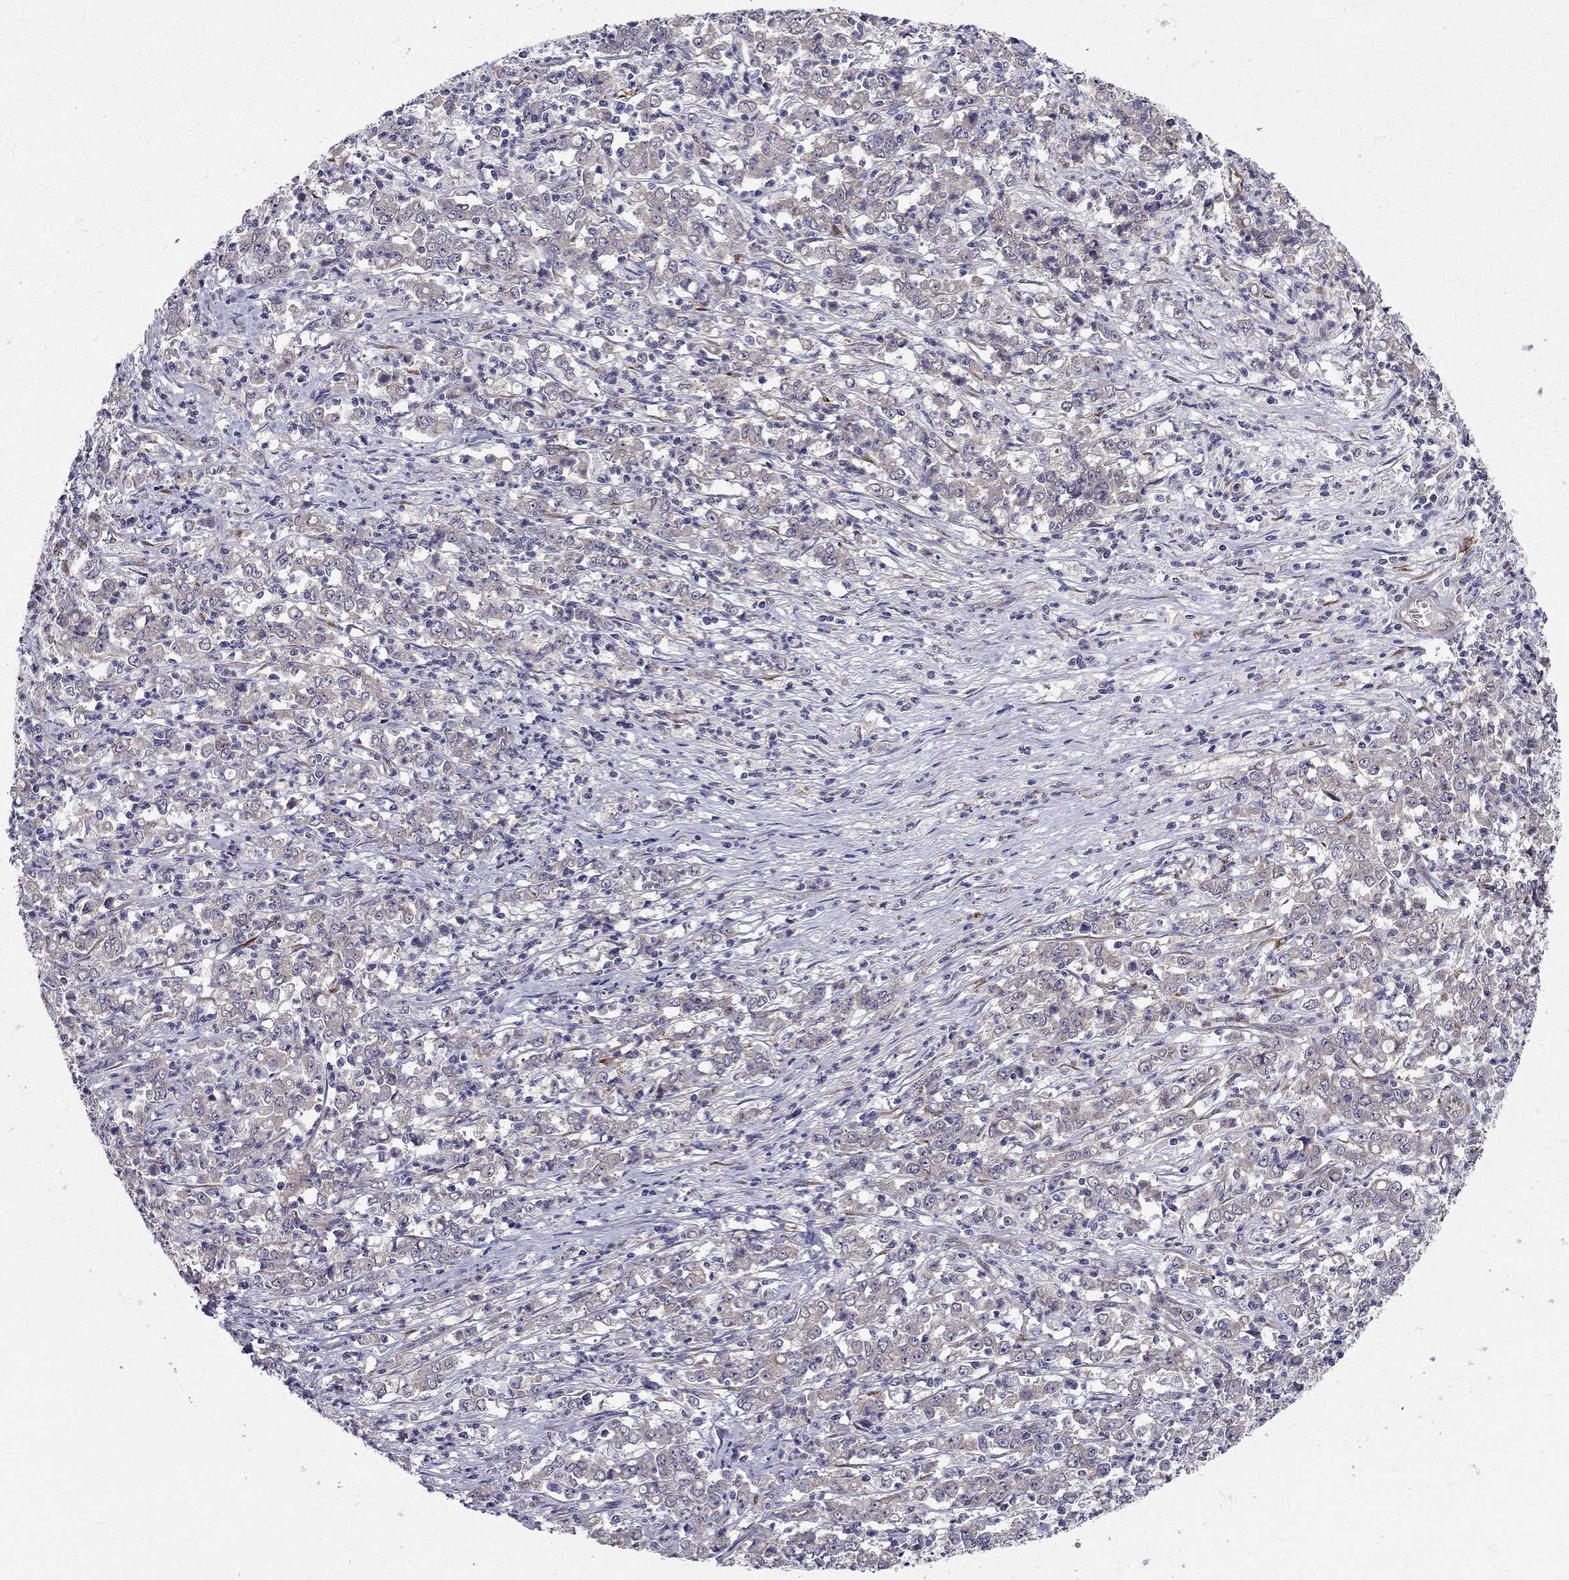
{"staining": {"intensity": "negative", "quantity": "none", "location": "none"}, "tissue": "stomach cancer", "cell_type": "Tumor cells", "image_type": "cancer", "snomed": [{"axis": "morphology", "description": "Adenocarcinoma, NOS"}, {"axis": "topography", "description": "Stomach, lower"}], "caption": "The micrograph shows no staining of tumor cells in adenocarcinoma (stomach).", "gene": "ARHGEF28", "patient": {"sex": "female", "age": 71}}